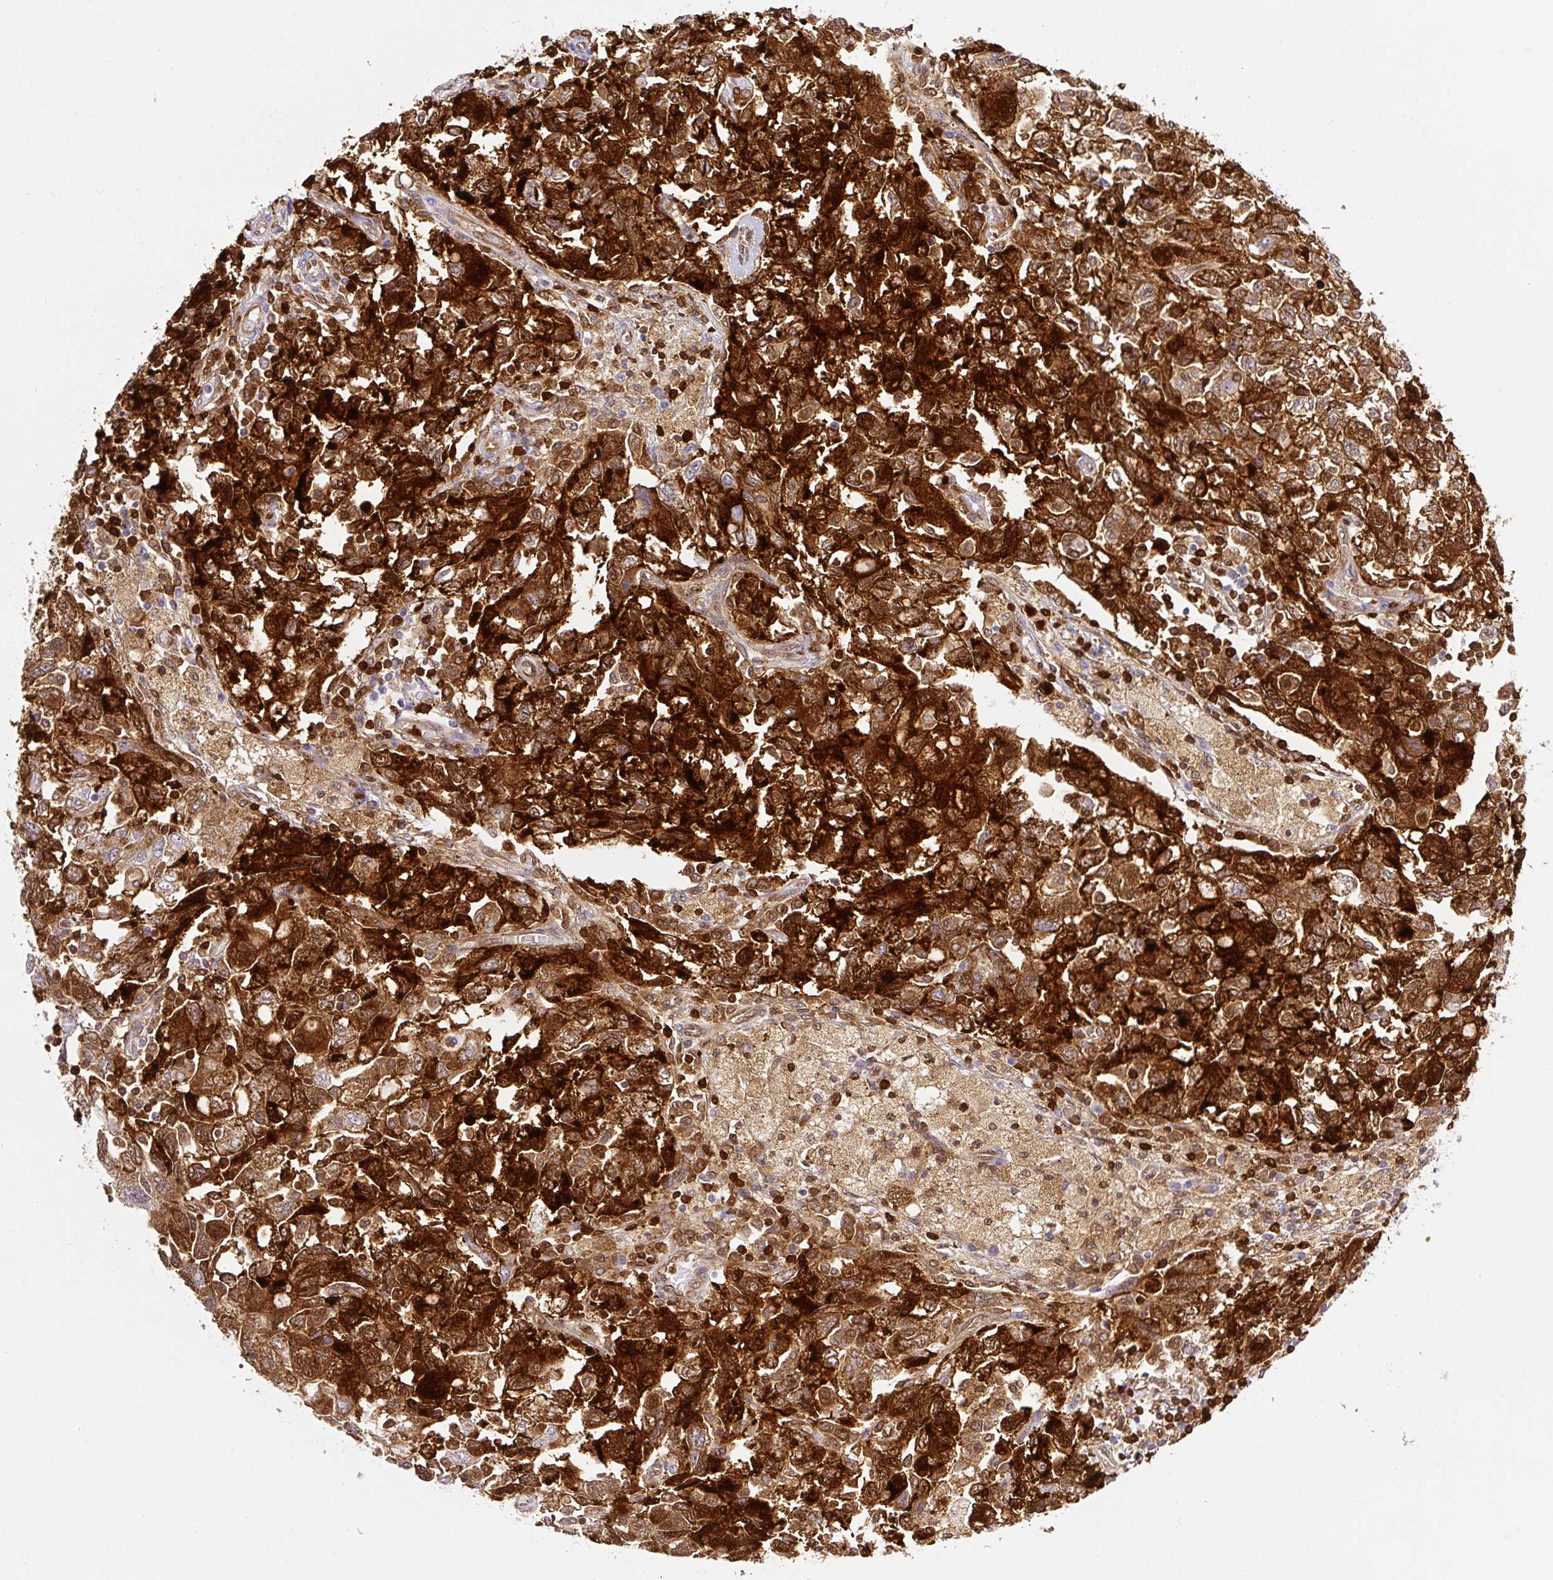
{"staining": {"intensity": "strong", "quantity": ">75%", "location": "cytoplasmic/membranous,nuclear"}, "tissue": "ovarian cancer", "cell_type": "Tumor cells", "image_type": "cancer", "snomed": [{"axis": "morphology", "description": "Carcinoma, NOS"}, {"axis": "morphology", "description": "Cystadenocarcinoma, serous, NOS"}, {"axis": "topography", "description": "Ovary"}], "caption": "Ovarian cancer was stained to show a protein in brown. There is high levels of strong cytoplasmic/membranous and nuclear expression in about >75% of tumor cells.", "gene": "ANXA1", "patient": {"sex": "female", "age": 69}}